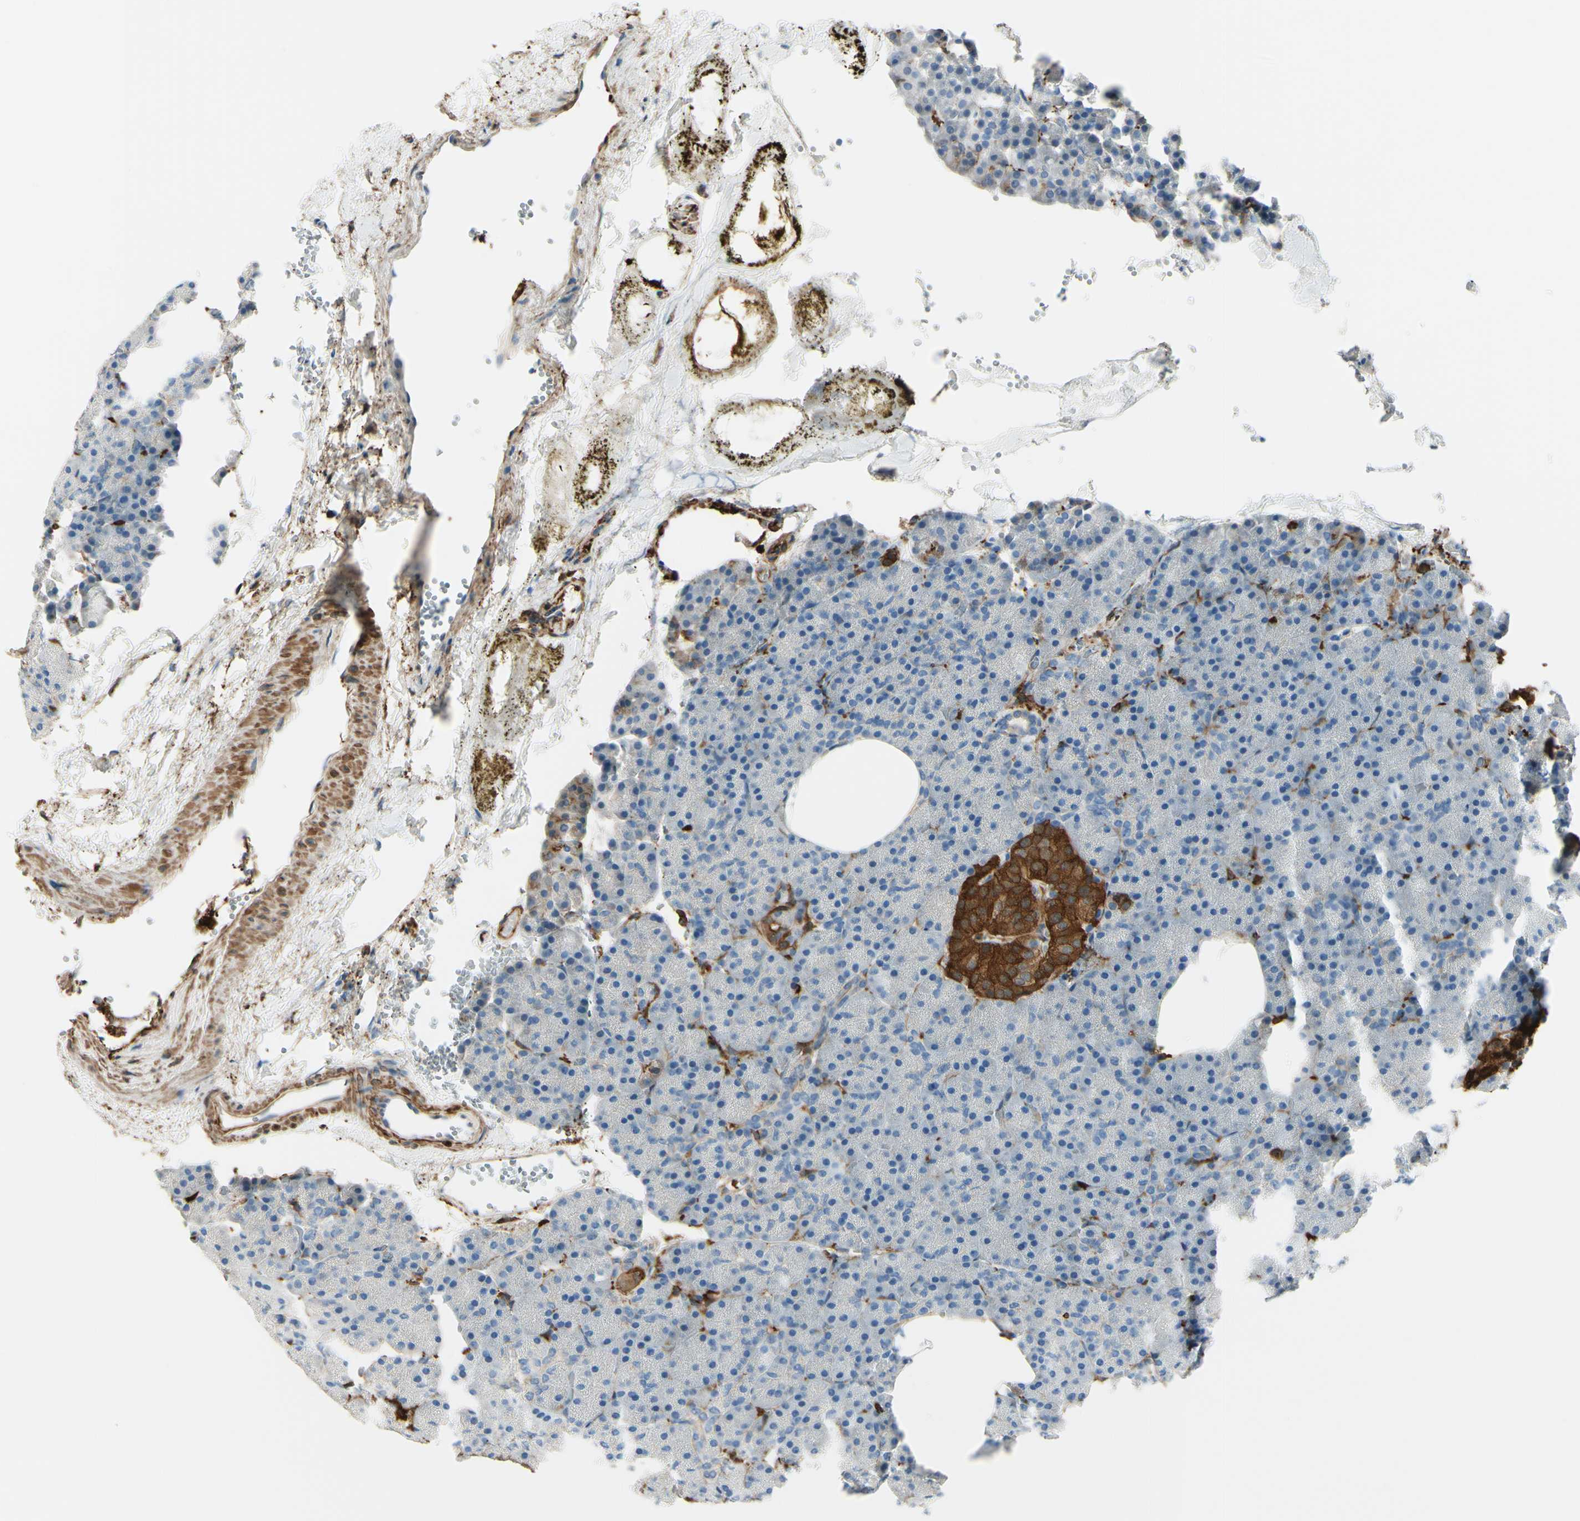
{"staining": {"intensity": "strong", "quantity": "<25%", "location": "cytoplasmic/membranous"}, "tissue": "pancreas", "cell_type": "Exocrine glandular cells", "image_type": "normal", "snomed": [{"axis": "morphology", "description": "Normal tissue, NOS"}, {"axis": "topography", "description": "Pancreas"}], "caption": "Immunohistochemistry (DAB (3,3'-diaminobenzidine)) staining of unremarkable pancreas shows strong cytoplasmic/membranous protein positivity in approximately <25% of exocrine glandular cells.", "gene": "GSN", "patient": {"sex": "female", "age": 35}}